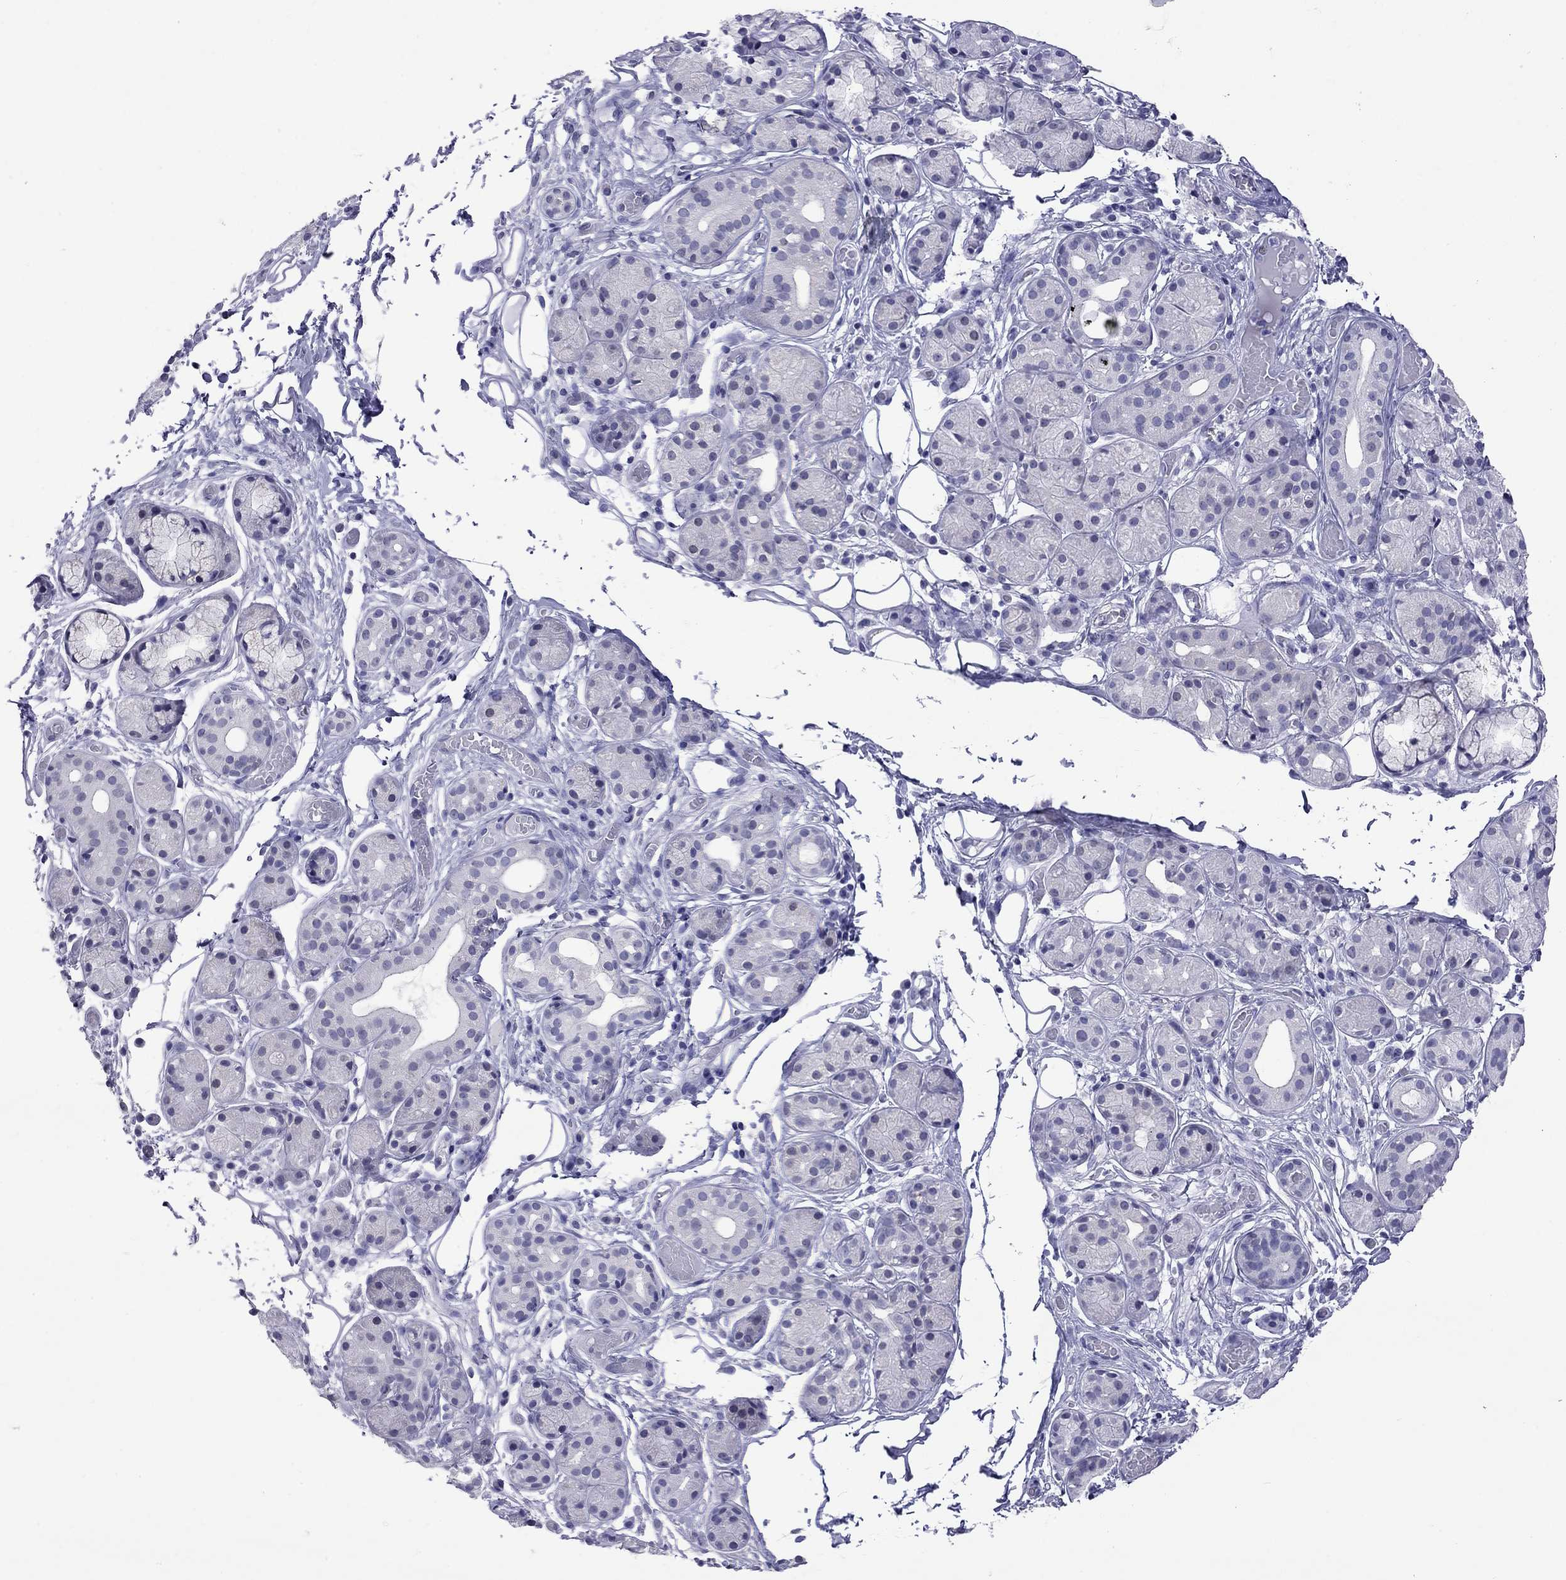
{"staining": {"intensity": "negative", "quantity": "none", "location": "none"}, "tissue": "salivary gland", "cell_type": "Glandular cells", "image_type": "normal", "snomed": [{"axis": "morphology", "description": "Normal tissue, NOS"}, {"axis": "topography", "description": "Salivary gland"}, {"axis": "topography", "description": "Peripheral nerve tissue"}], "caption": "Glandular cells show no significant protein positivity in unremarkable salivary gland. (Immunohistochemistry, brightfield microscopy, high magnification).", "gene": "ARMC12", "patient": {"sex": "male", "age": 71}}